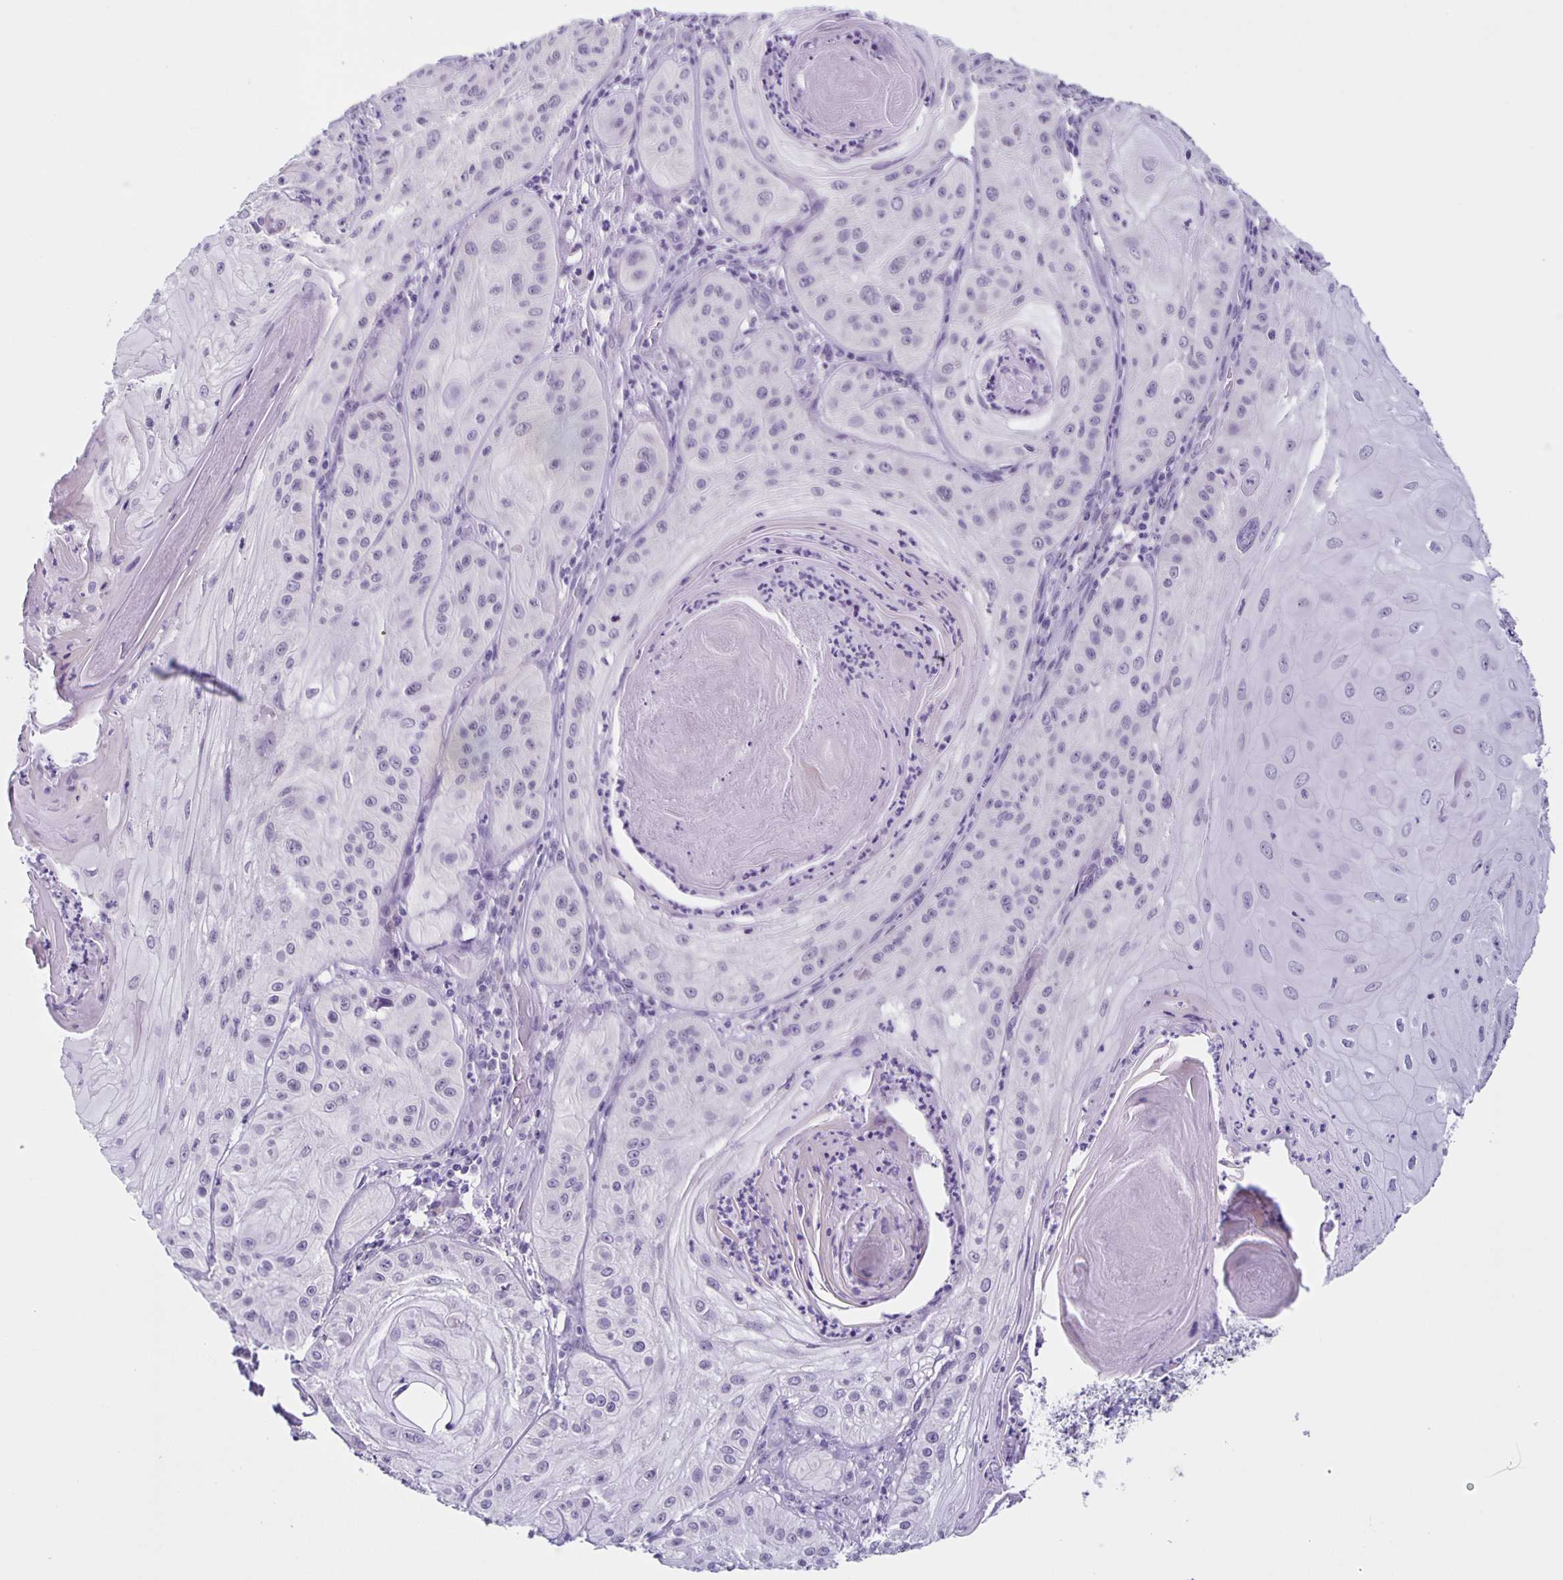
{"staining": {"intensity": "negative", "quantity": "none", "location": "none"}, "tissue": "skin cancer", "cell_type": "Tumor cells", "image_type": "cancer", "snomed": [{"axis": "morphology", "description": "Squamous cell carcinoma, NOS"}, {"axis": "topography", "description": "Skin"}], "caption": "This is an IHC image of human skin cancer. There is no expression in tumor cells.", "gene": "SLC12A3", "patient": {"sex": "male", "age": 85}}